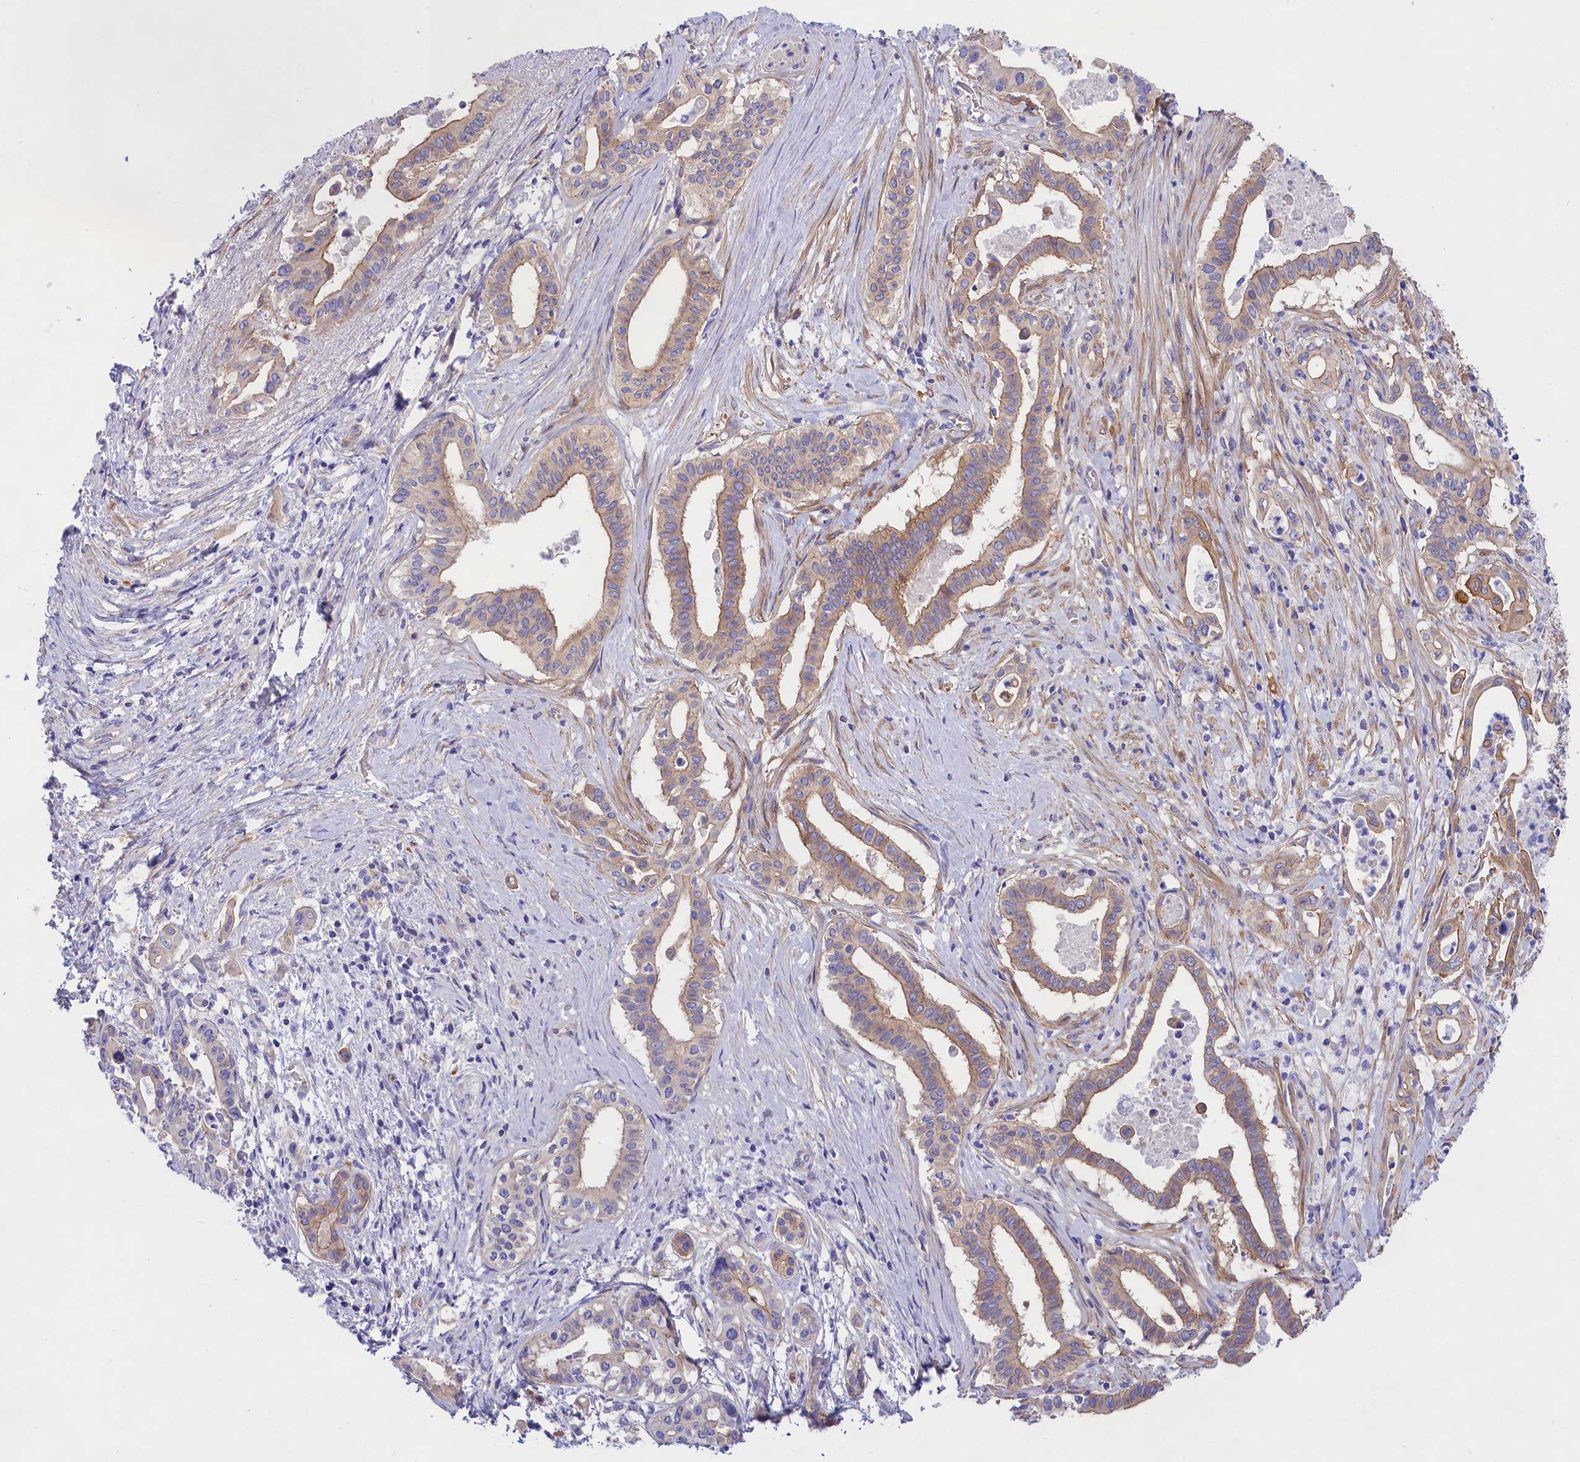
{"staining": {"intensity": "moderate", "quantity": "25%-75%", "location": "cytoplasmic/membranous"}, "tissue": "pancreatic cancer", "cell_type": "Tumor cells", "image_type": "cancer", "snomed": [{"axis": "morphology", "description": "Adenocarcinoma, NOS"}, {"axis": "topography", "description": "Pancreas"}], "caption": "Moderate cytoplasmic/membranous expression for a protein is identified in approximately 25%-75% of tumor cells of pancreatic cancer using IHC.", "gene": "PPP1R13L", "patient": {"sex": "female", "age": 77}}